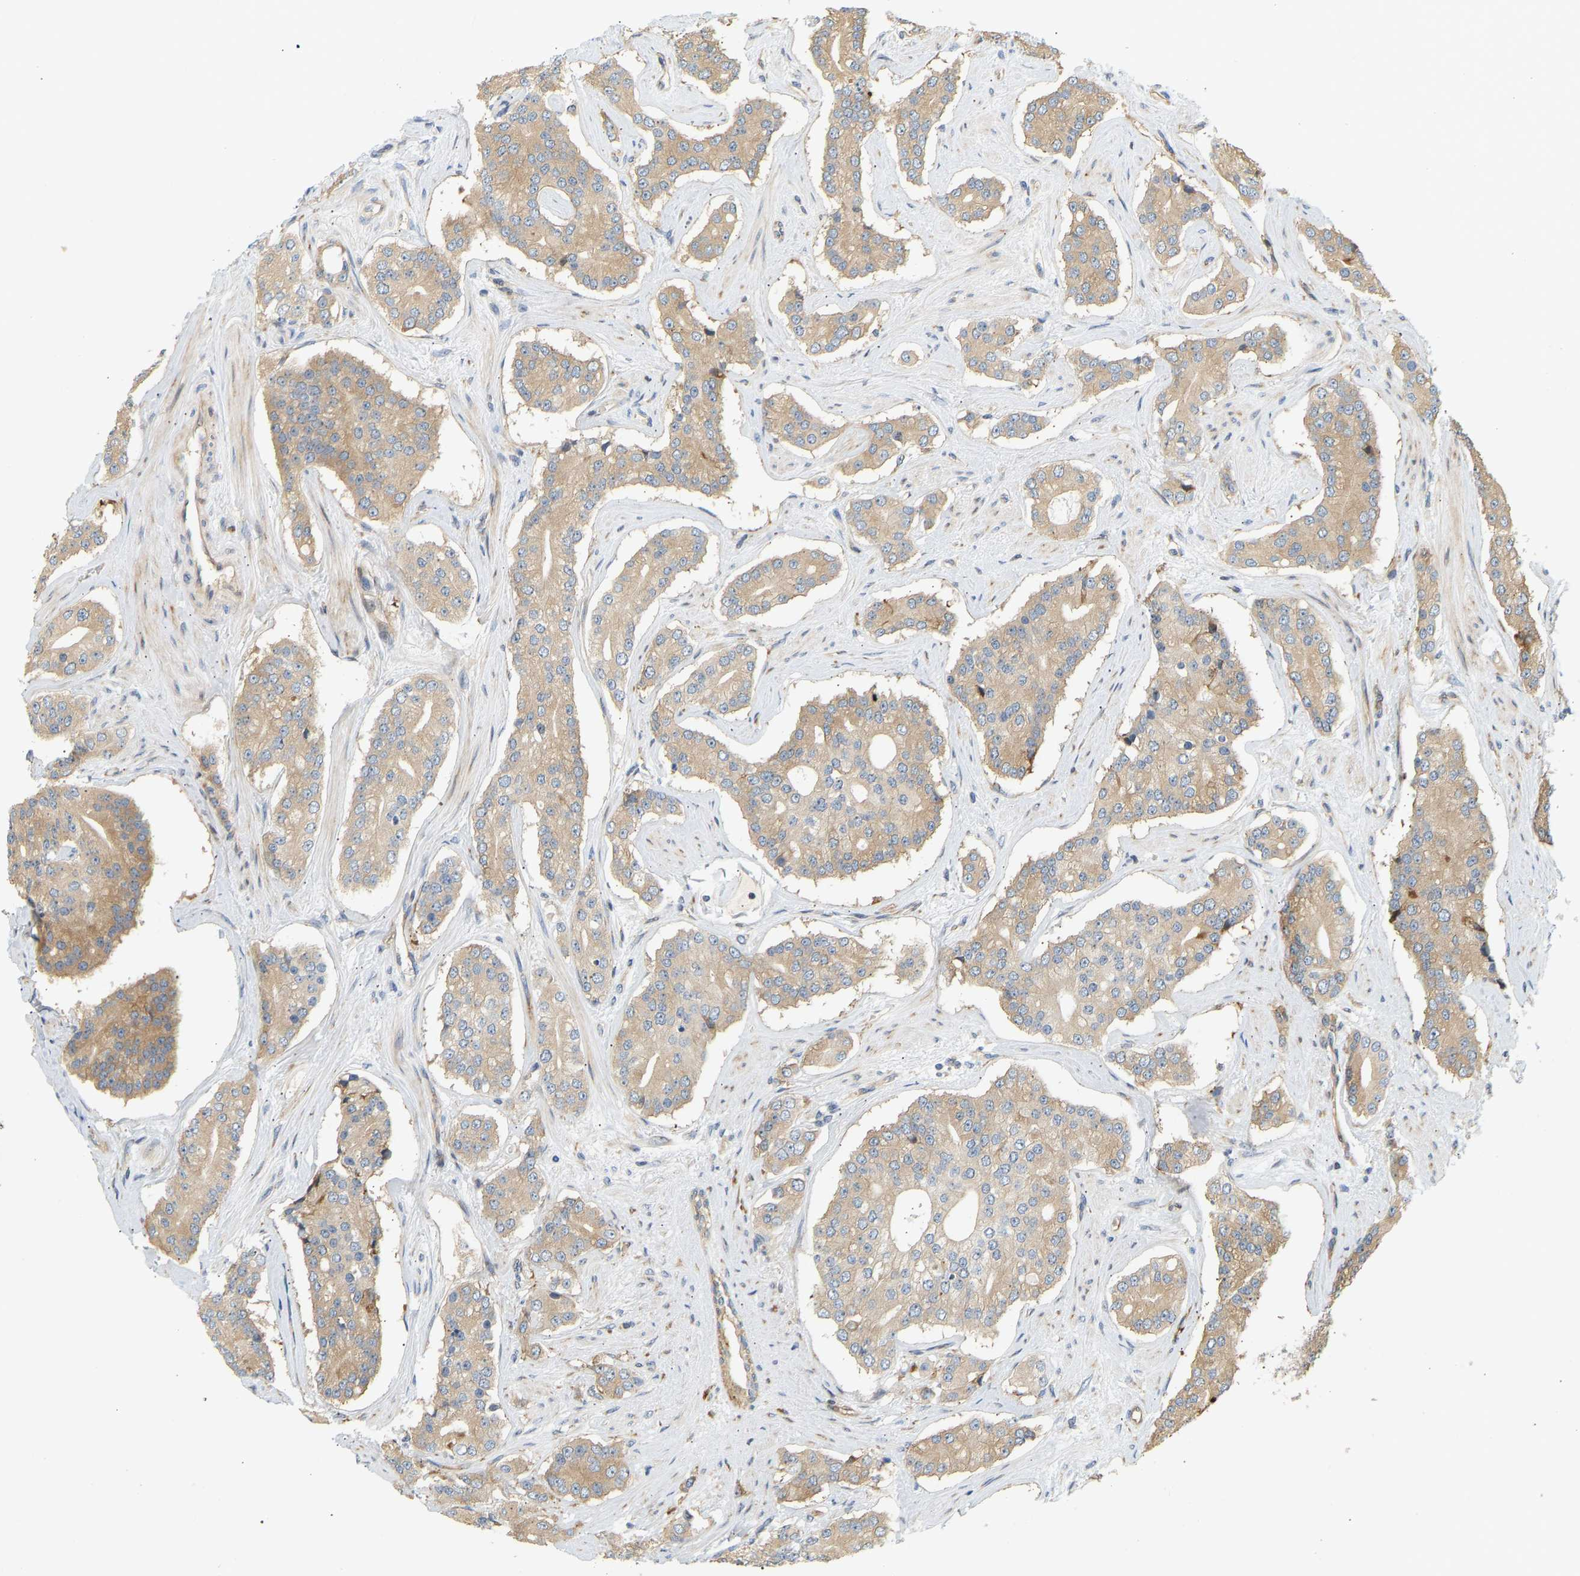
{"staining": {"intensity": "weak", "quantity": ">75%", "location": "cytoplasmic/membranous"}, "tissue": "prostate cancer", "cell_type": "Tumor cells", "image_type": "cancer", "snomed": [{"axis": "morphology", "description": "Adenocarcinoma, High grade"}, {"axis": "topography", "description": "Prostate"}], "caption": "DAB (3,3'-diaminobenzidine) immunohistochemical staining of human prostate cancer (high-grade adenocarcinoma) displays weak cytoplasmic/membranous protein positivity in approximately >75% of tumor cells. The protein is shown in brown color, while the nuclei are stained blue.", "gene": "RPS14", "patient": {"sex": "male", "age": 71}}